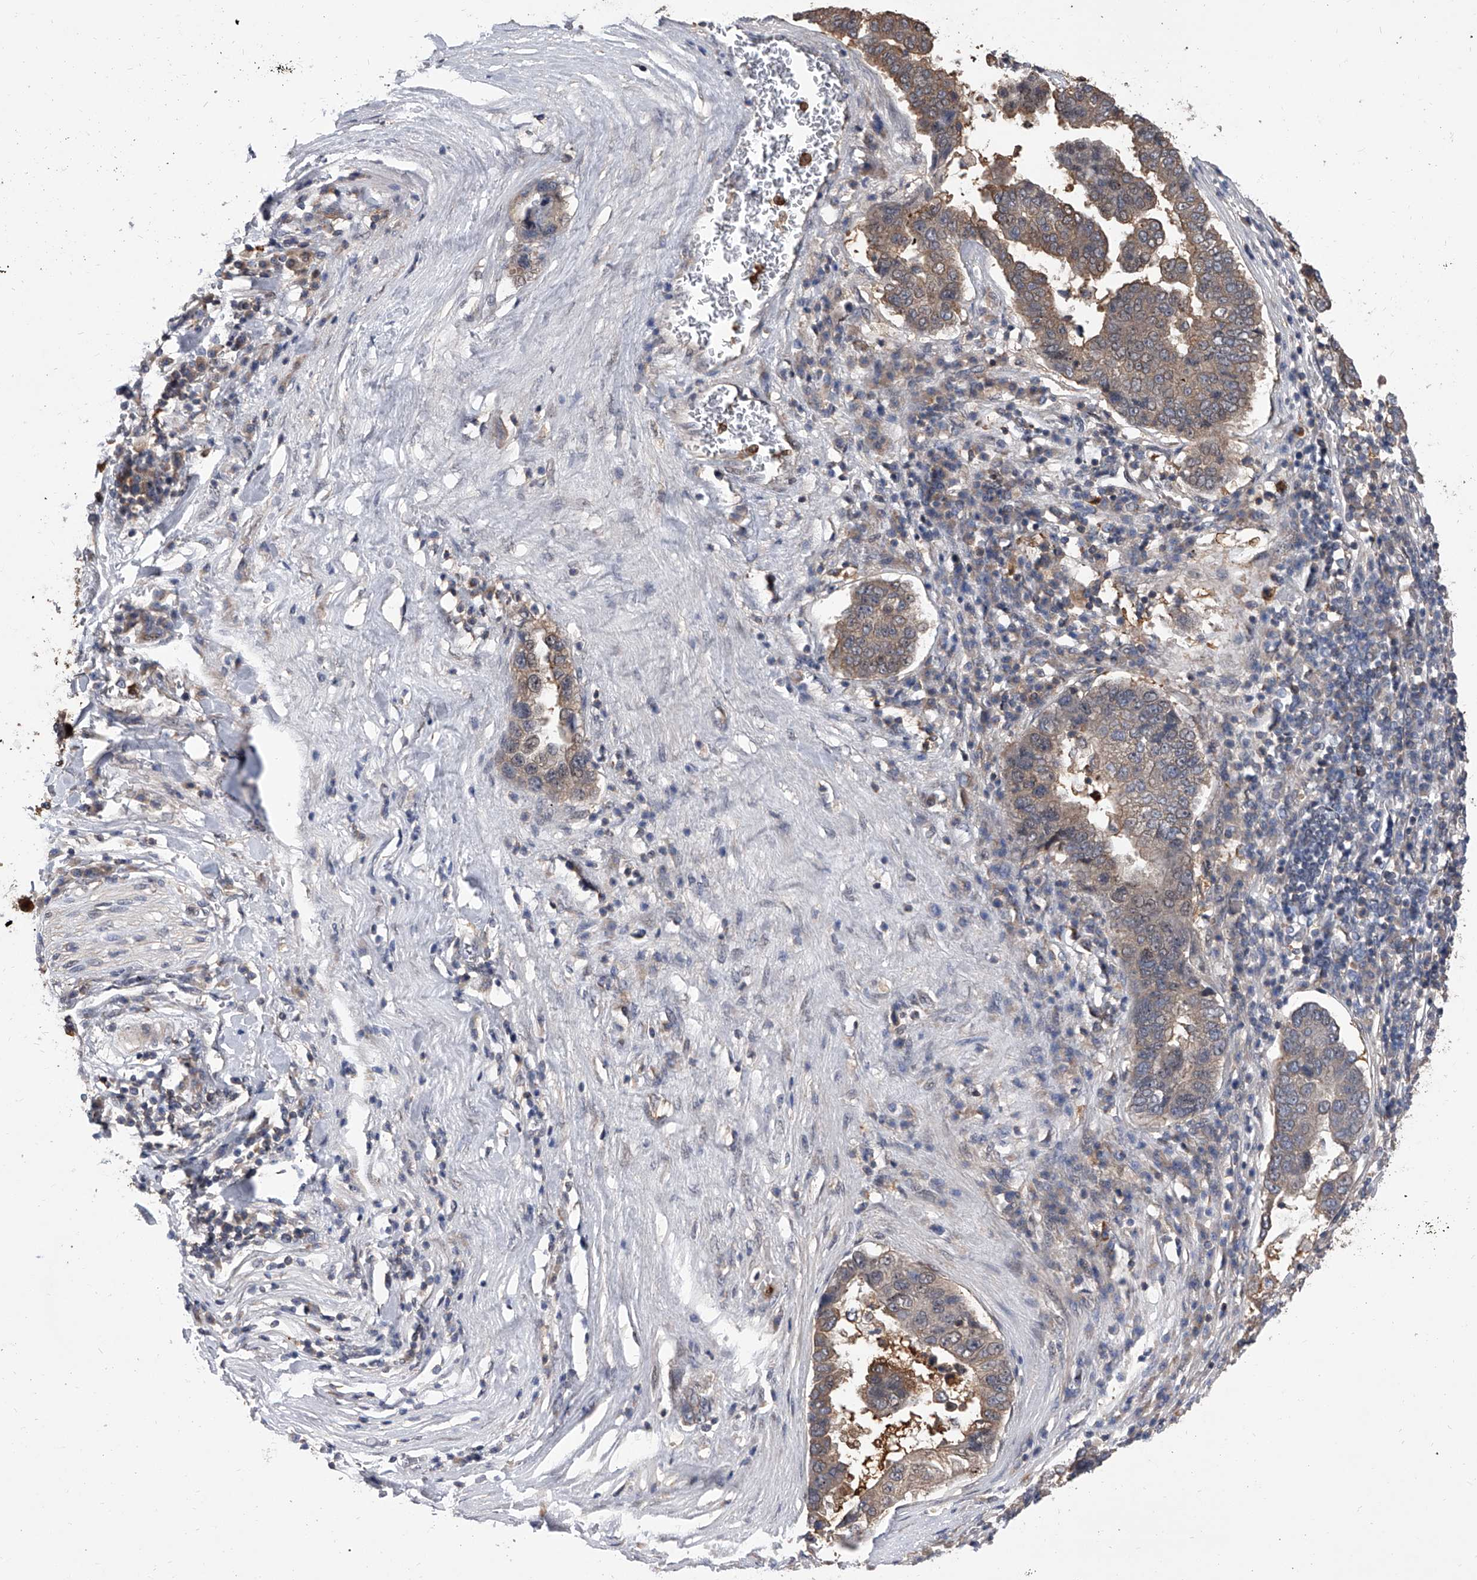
{"staining": {"intensity": "moderate", "quantity": "<25%", "location": "cytoplasmic/membranous"}, "tissue": "pancreatic cancer", "cell_type": "Tumor cells", "image_type": "cancer", "snomed": [{"axis": "morphology", "description": "Adenocarcinoma, NOS"}, {"axis": "topography", "description": "Pancreas"}], "caption": "Human adenocarcinoma (pancreatic) stained with a brown dye reveals moderate cytoplasmic/membranous positive staining in about <25% of tumor cells.", "gene": "BHLHE23", "patient": {"sex": "female", "age": 61}}